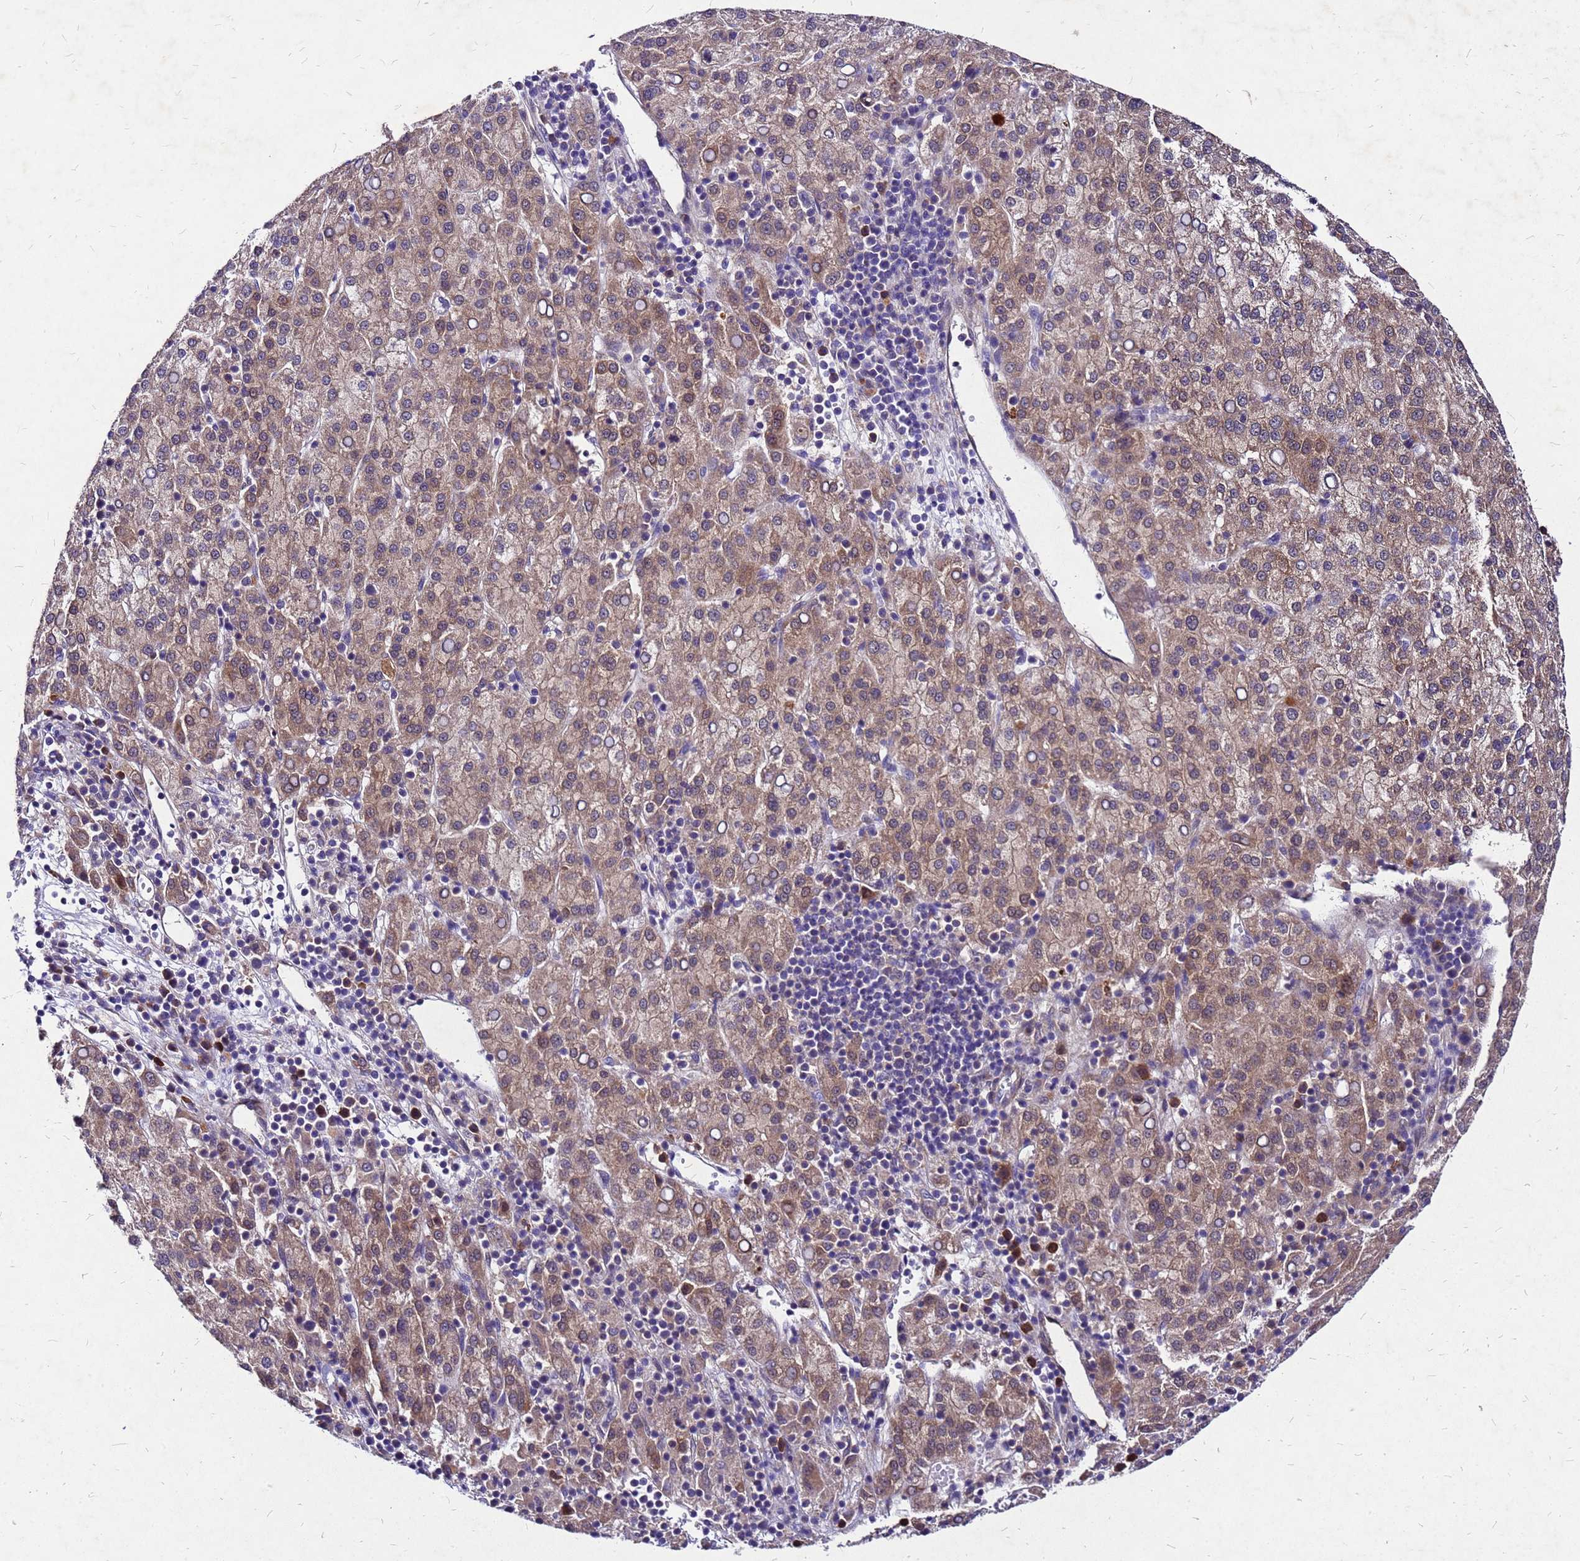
{"staining": {"intensity": "moderate", "quantity": ">75%", "location": "cytoplasmic/membranous"}, "tissue": "liver cancer", "cell_type": "Tumor cells", "image_type": "cancer", "snomed": [{"axis": "morphology", "description": "Carcinoma, Hepatocellular, NOS"}, {"axis": "topography", "description": "Liver"}], "caption": "Protein staining reveals moderate cytoplasmic/membranous expression in approximately >75% of tumor cells in liver cancer.", "gene": "DUSP23", "patient": {"sex": "female", "age": 58}}